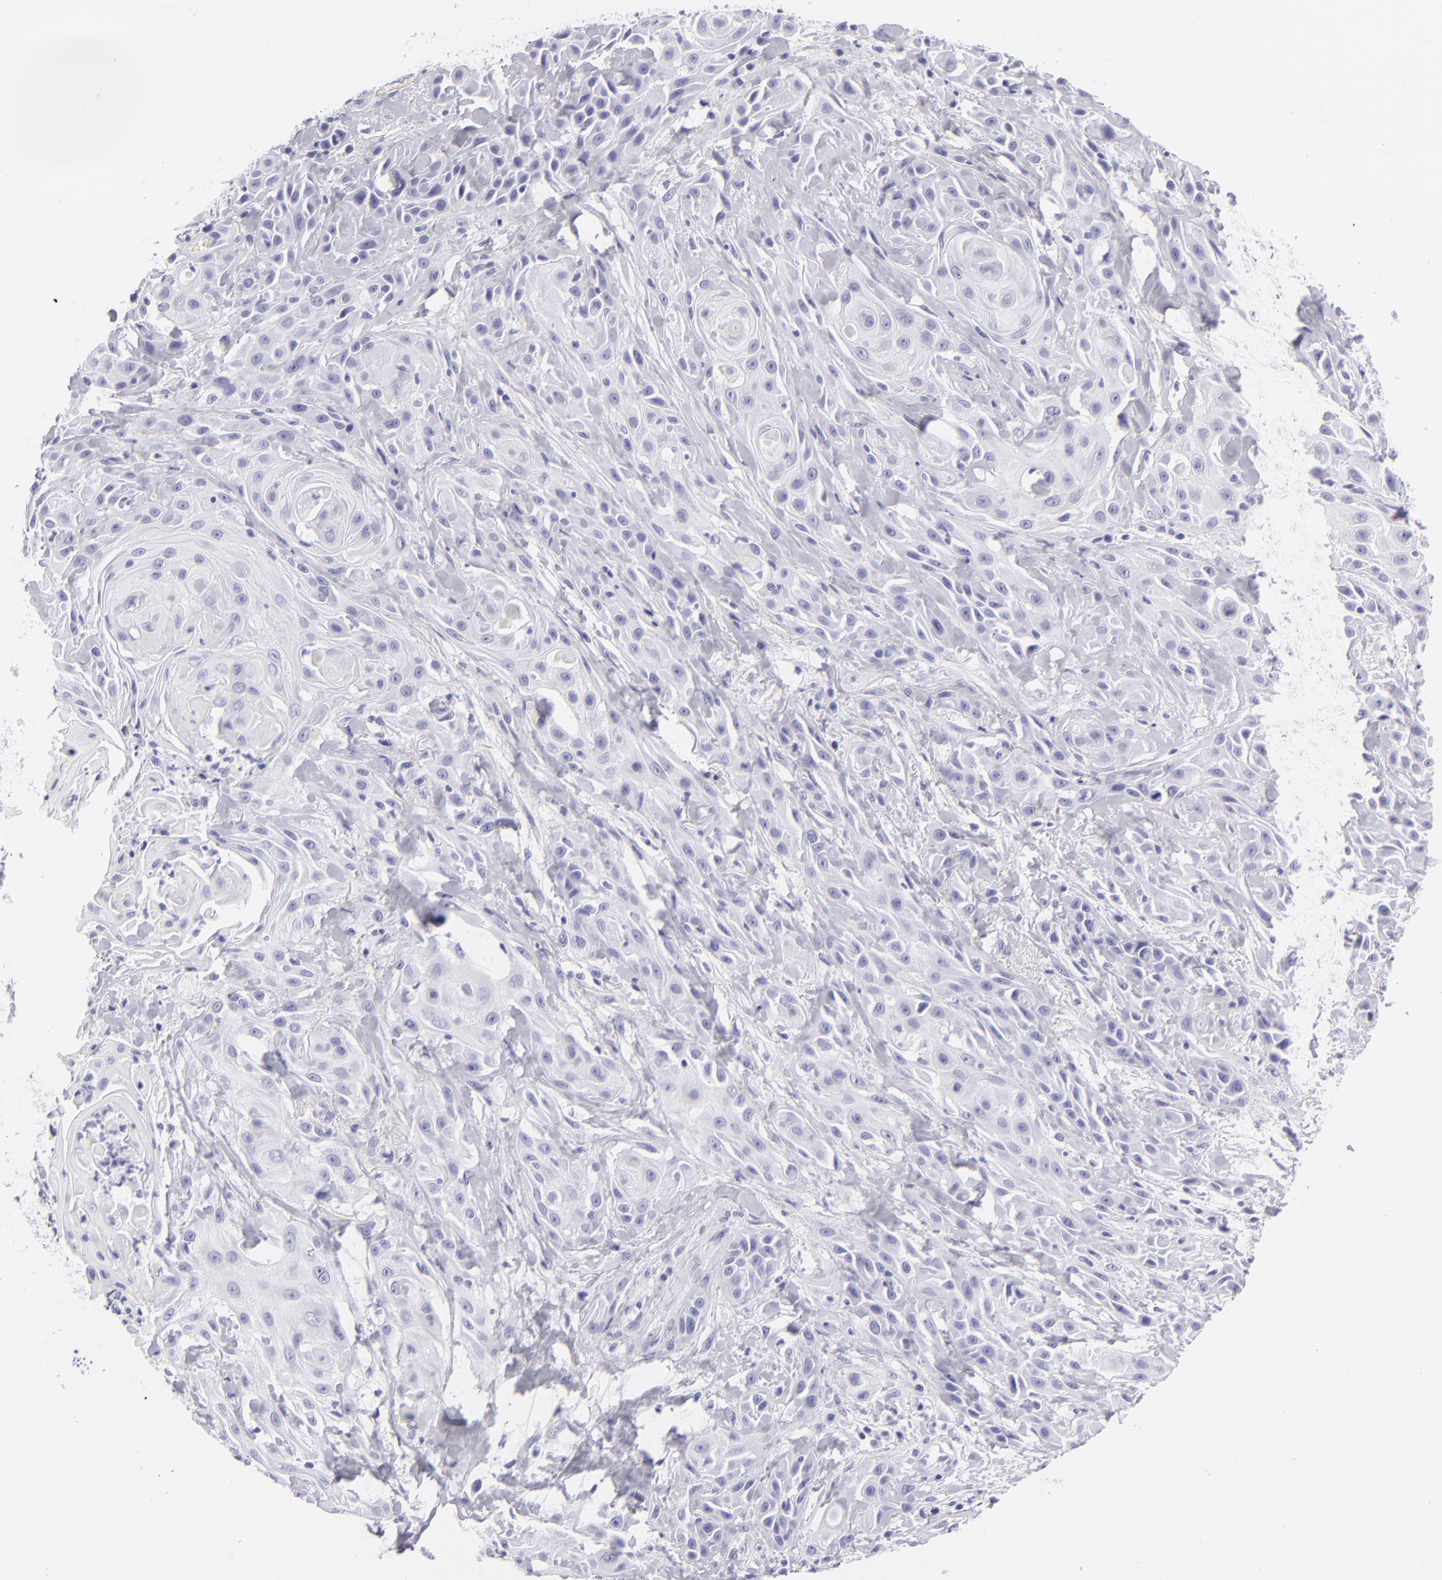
{"staining": {"intensity": "negative", "quantity": "none", "location": "none"}, "tissue": "skin cancer", "cell_type": "Tumor cells", "image_type": "cancer", "snomed": [{"axis": "morphology", "description": "Squamous cell carcinoma, NOS"}, {"axis": "topography", "description": "Skin"}, {"axis": "topography", "description": "Anal"}], "caption": "Skin cancer (squamous cell carcinoma) stained for a protein using IHC exhibits no staining tumor cells.", "gene": "PVALB", "patient": {"sex": "male", "age": 64}}